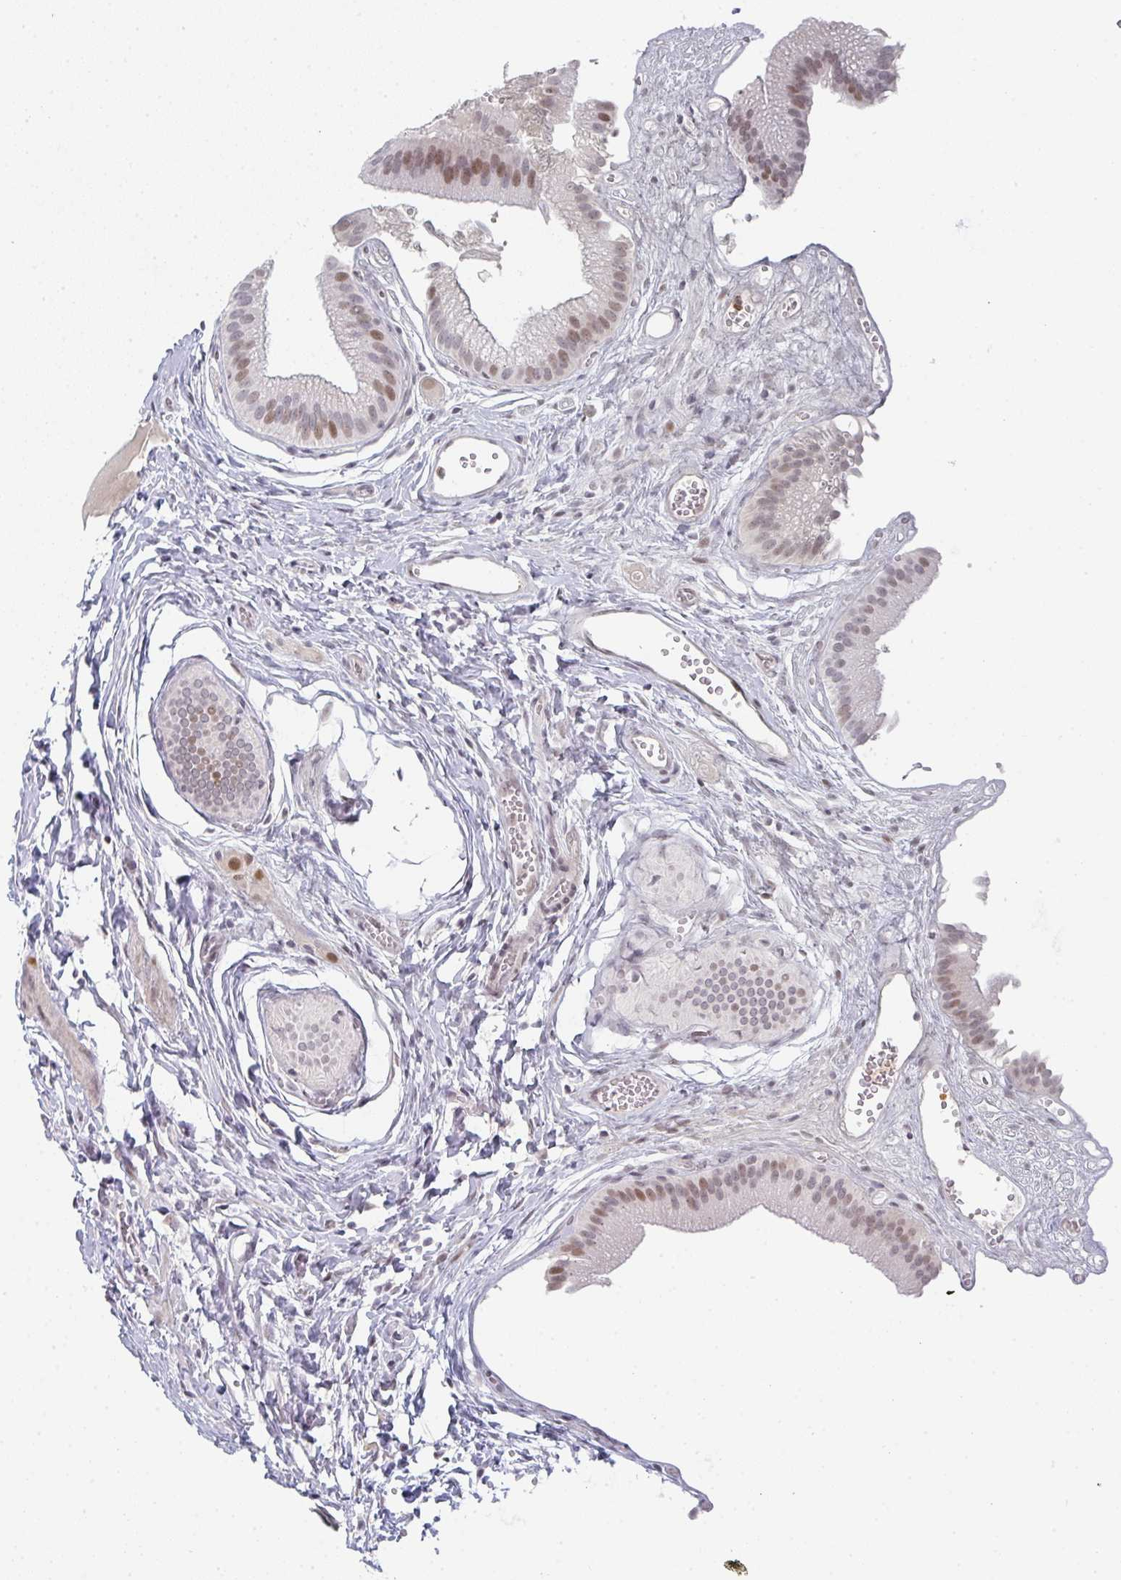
{"staining": {"intensity": "moderate", "quantity": "25%-75%", "location": "nuclear"}, "tissue": "gallbladder", "cell_type": "Glandular cells", "image_type": "normal", "snomed": [{"axis": "morphology", "description": "Normal tissue, NOS"}, {"axis": "topography", "description": "Gallbladder"}, {"axis": "topography", "description": "Peripheral nerve tissue"}], "caption": "A brown stain labels moderate nuclear positivity of a protein in glandular cells of unremarkable gallbladder.", "gene": "LIN54", "patient": {"sex": "male", "age": 17}}